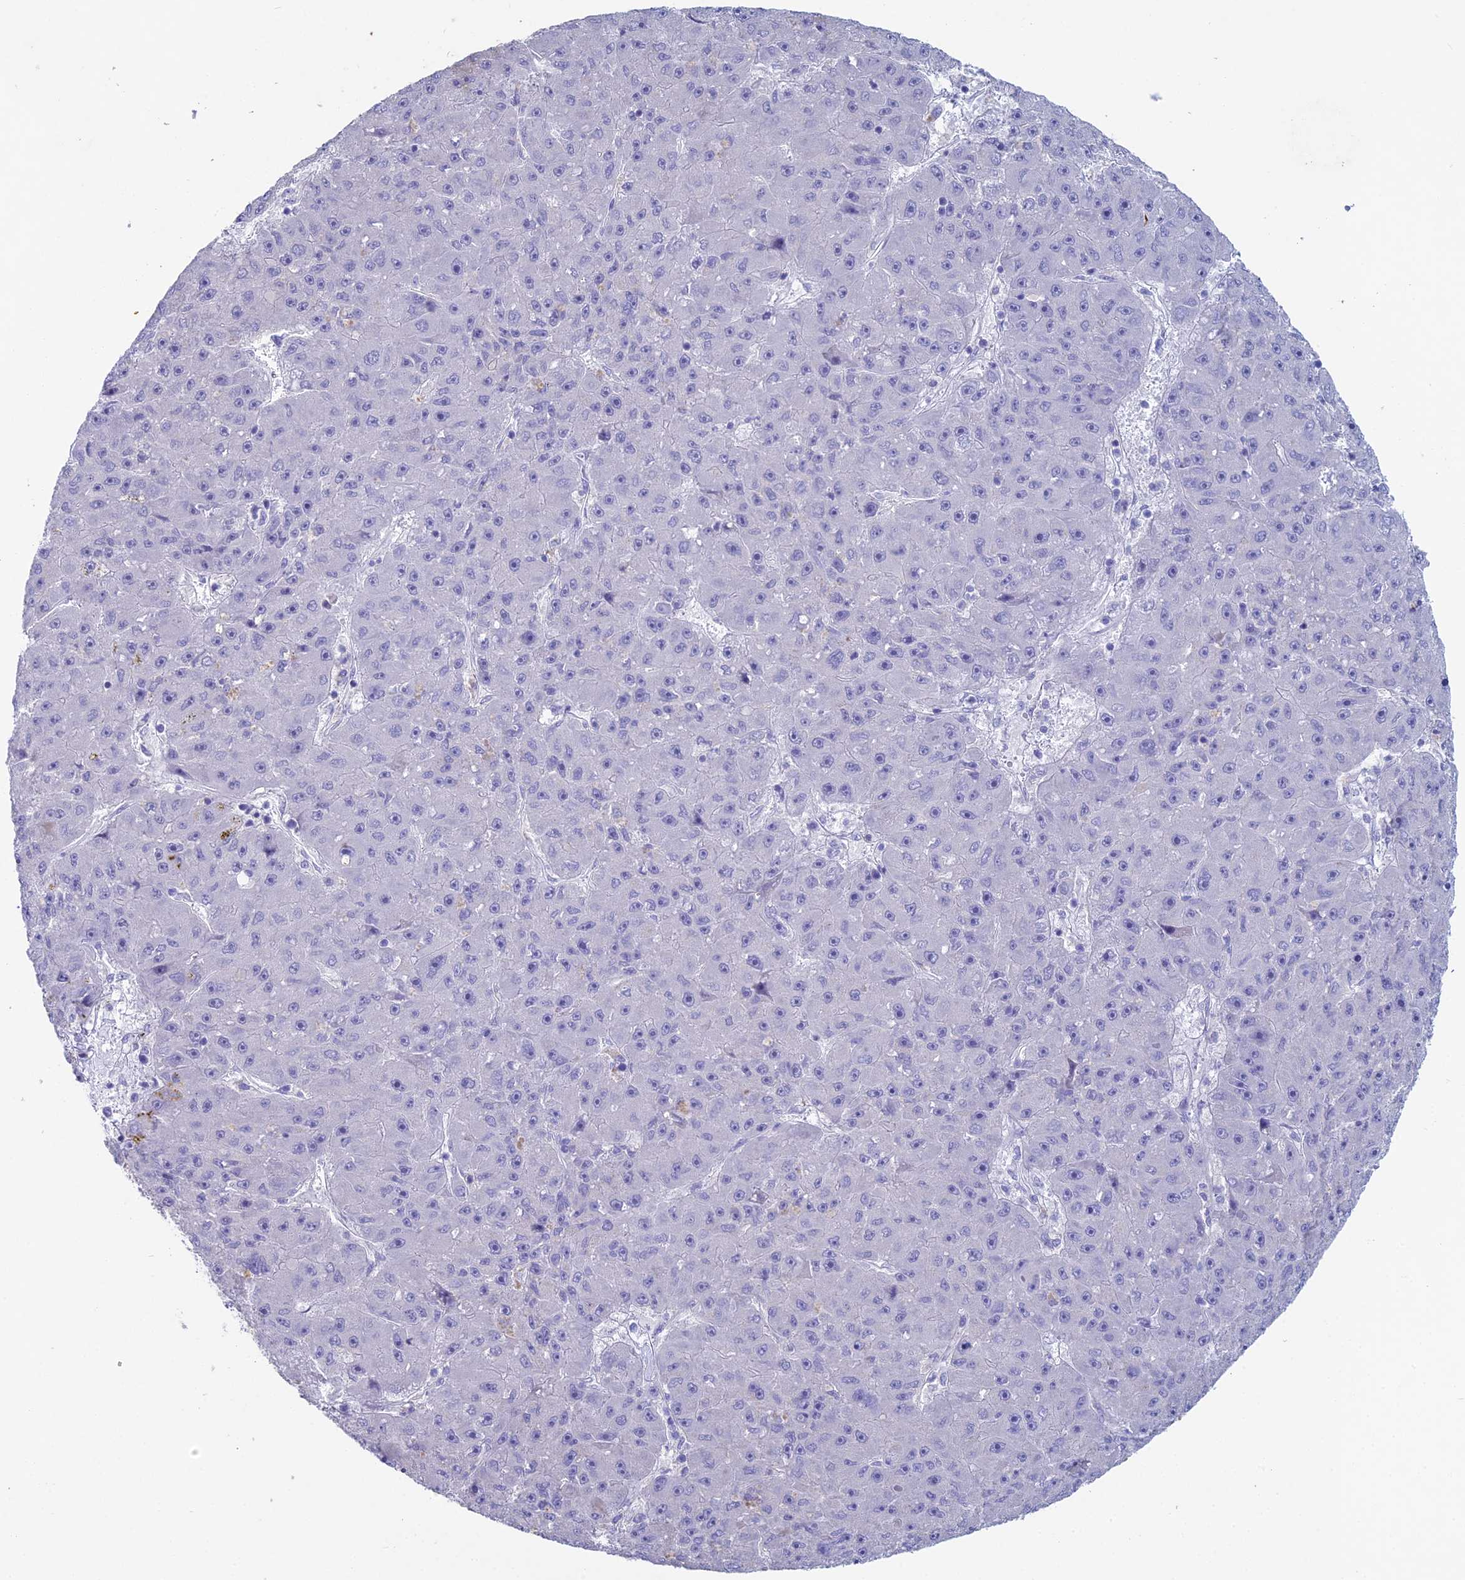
{"staining": {"intensity": "negative", "quantity": "none", "location": "none"}, "tissue": "liver cancer", "cell_type": "Tumor cells", "image_type": "cancer", "snomed": [{"axis": "morphology", "description": "Carcinoma, Hepatocellular, NOS"}, {"axis": "topography", "description": "Liver"}], "caption": "Tumor cells are negative for protein expression in human liver cancer.", "gene": "NCAM1", "patient": {"sex": "male", "age": 67}}